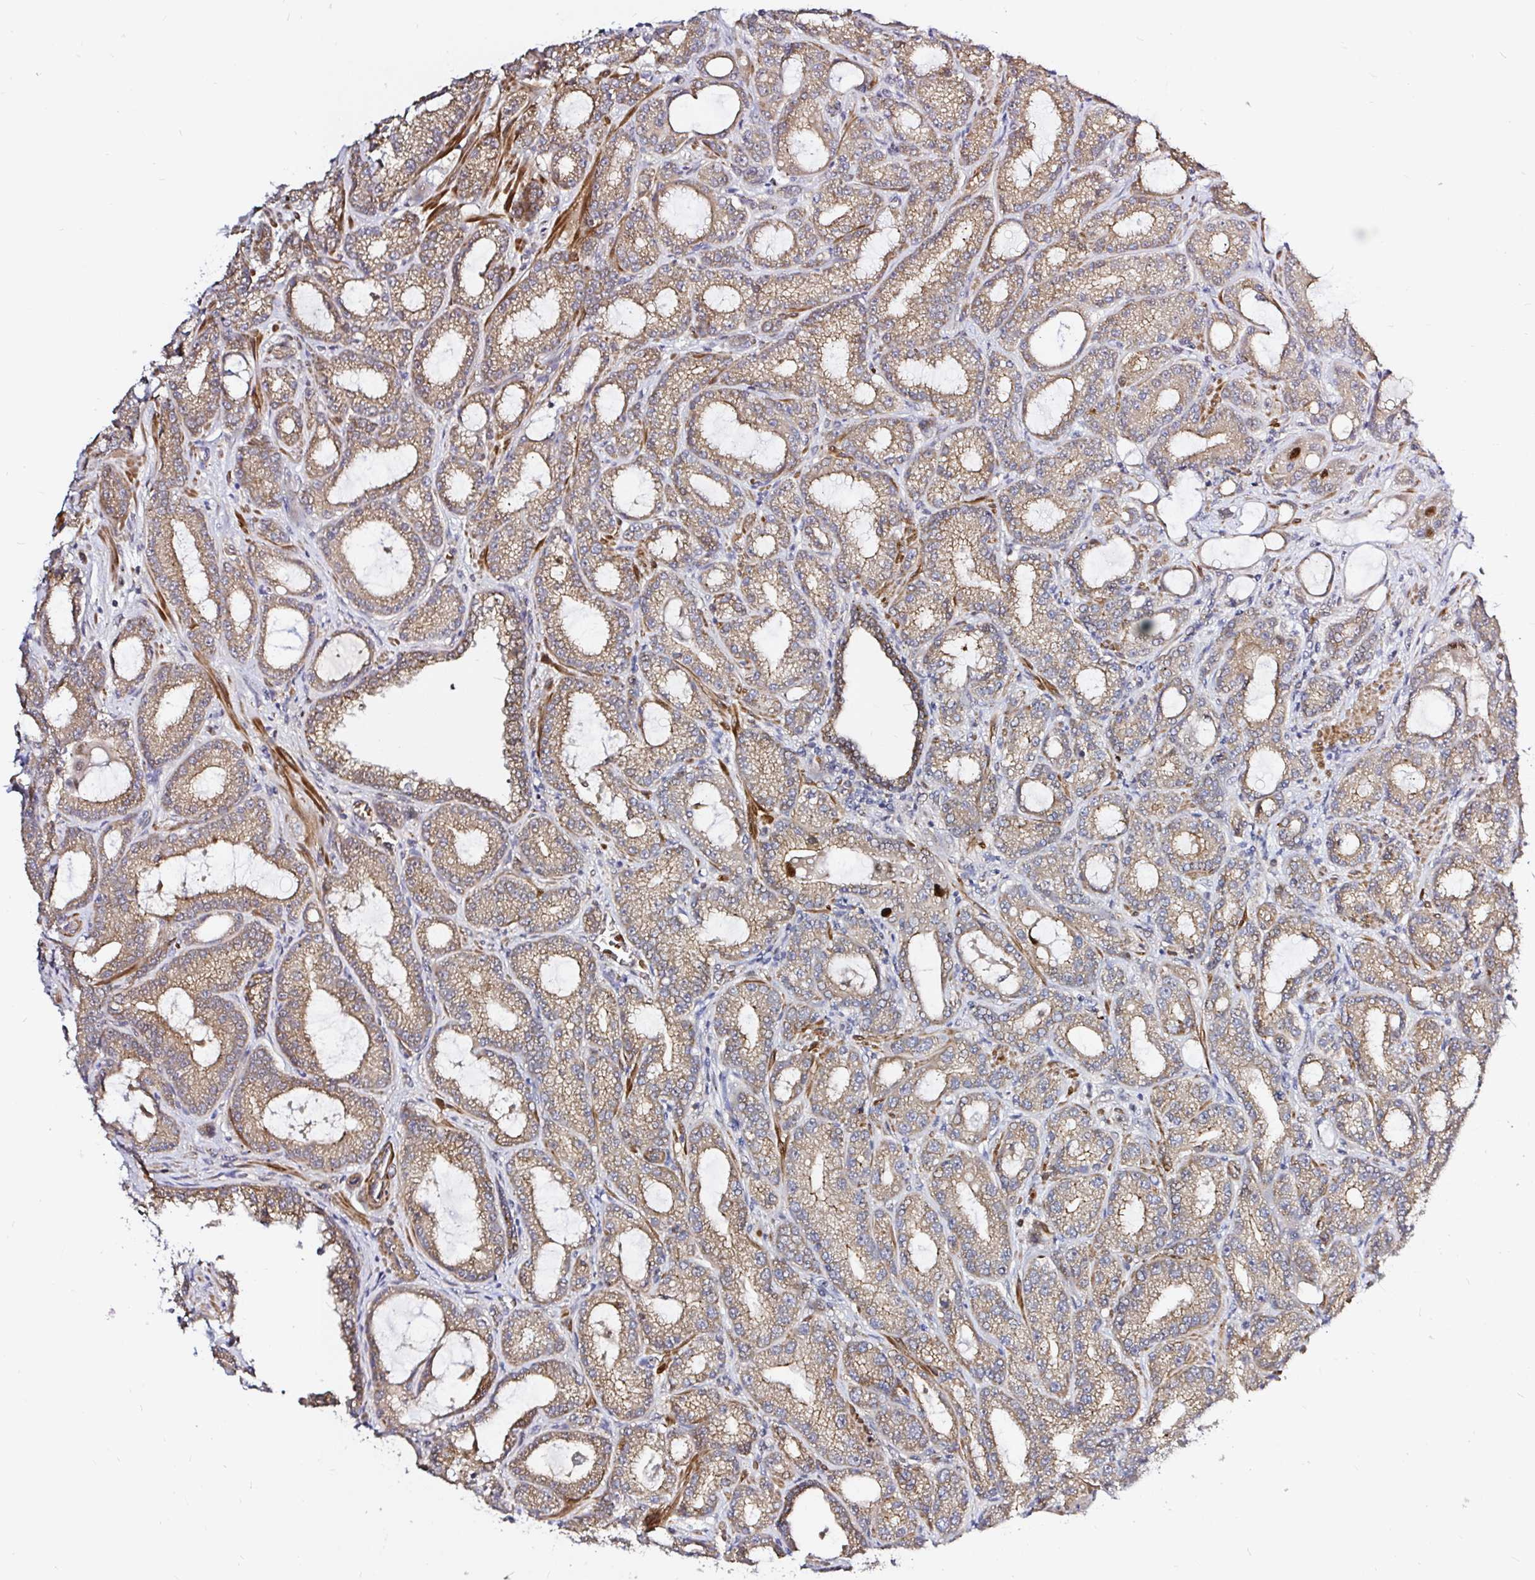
{"staining": {"intensity": "moderate", "quantity": ">75%", "location": "cytoplasmic/membranous"}, "tissue": "prostate cancer", "cell_type": "Tumor cells", "image_type": "cancer", "snomed": [{"axis": "morphology", "description": "Adenocarcinoma, High grade"}, {"axis": "topography", "description": "Prostate"}], "caption": "Protein analysis of prostate cancer tissue exhibits moderate cytoplasmic/membranous positivity in approximately >75% of tumor cells.", "gene": "ARHGEF37", "patient": {"sex": "male", "age": 65}}